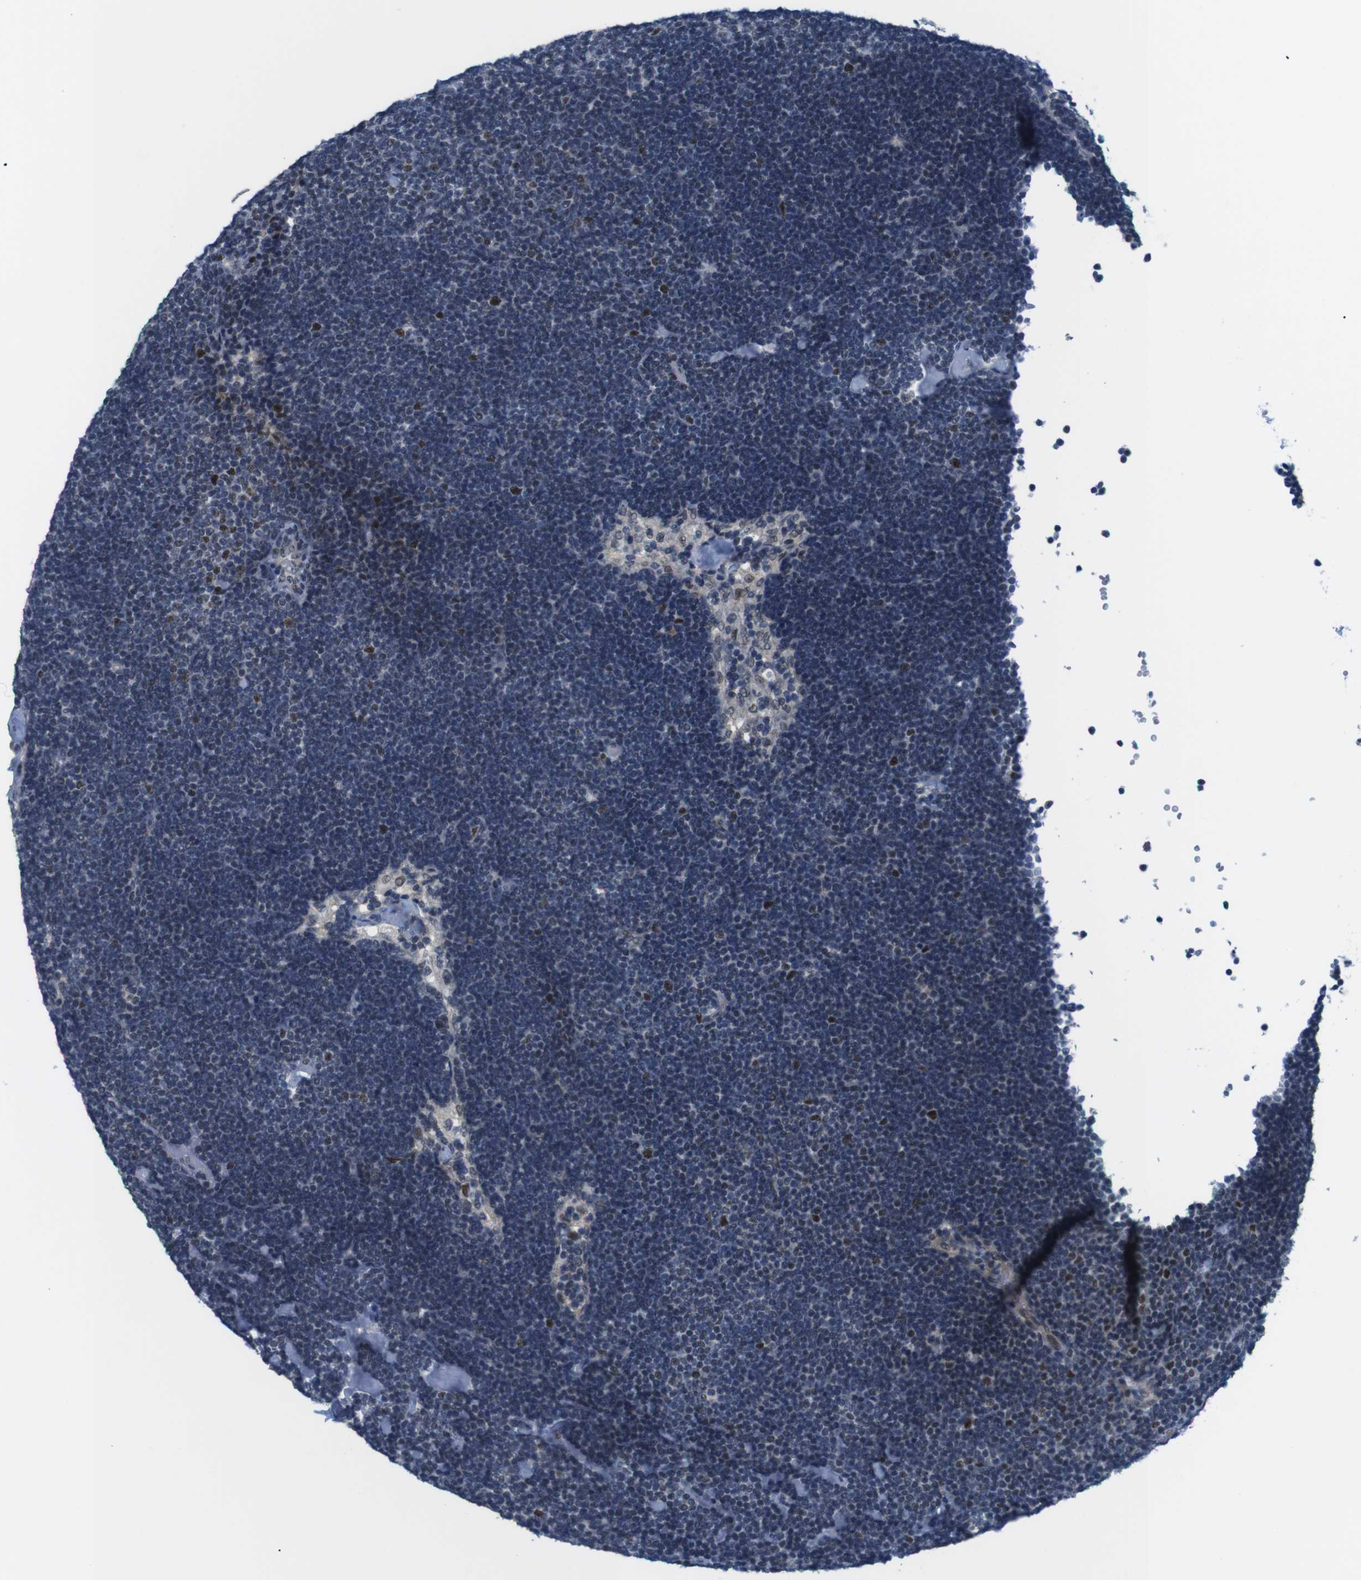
{"staining": {"intensity": "moderate", "quantity": "25%-75%", "location": "nuclear"}, "tissue": "lymph node", "cell_type": "Germinal center cells", "image_type": "normal", "snomed": [{"axis": "morphology", "description": "Normal tissue, NOS"}, {"axis": "topography", "description": "Lymph node"}], "caption": "The micrograph reveals a brown stain indicating the presence of a protein in the nuclear of germinal center cells in lymph node. Immunohistochemistry stains the protein of interest in brown and the nuclei are stained blue.", "gene": "SMCO2", "patient": {"sex": "male", "age": 63}}